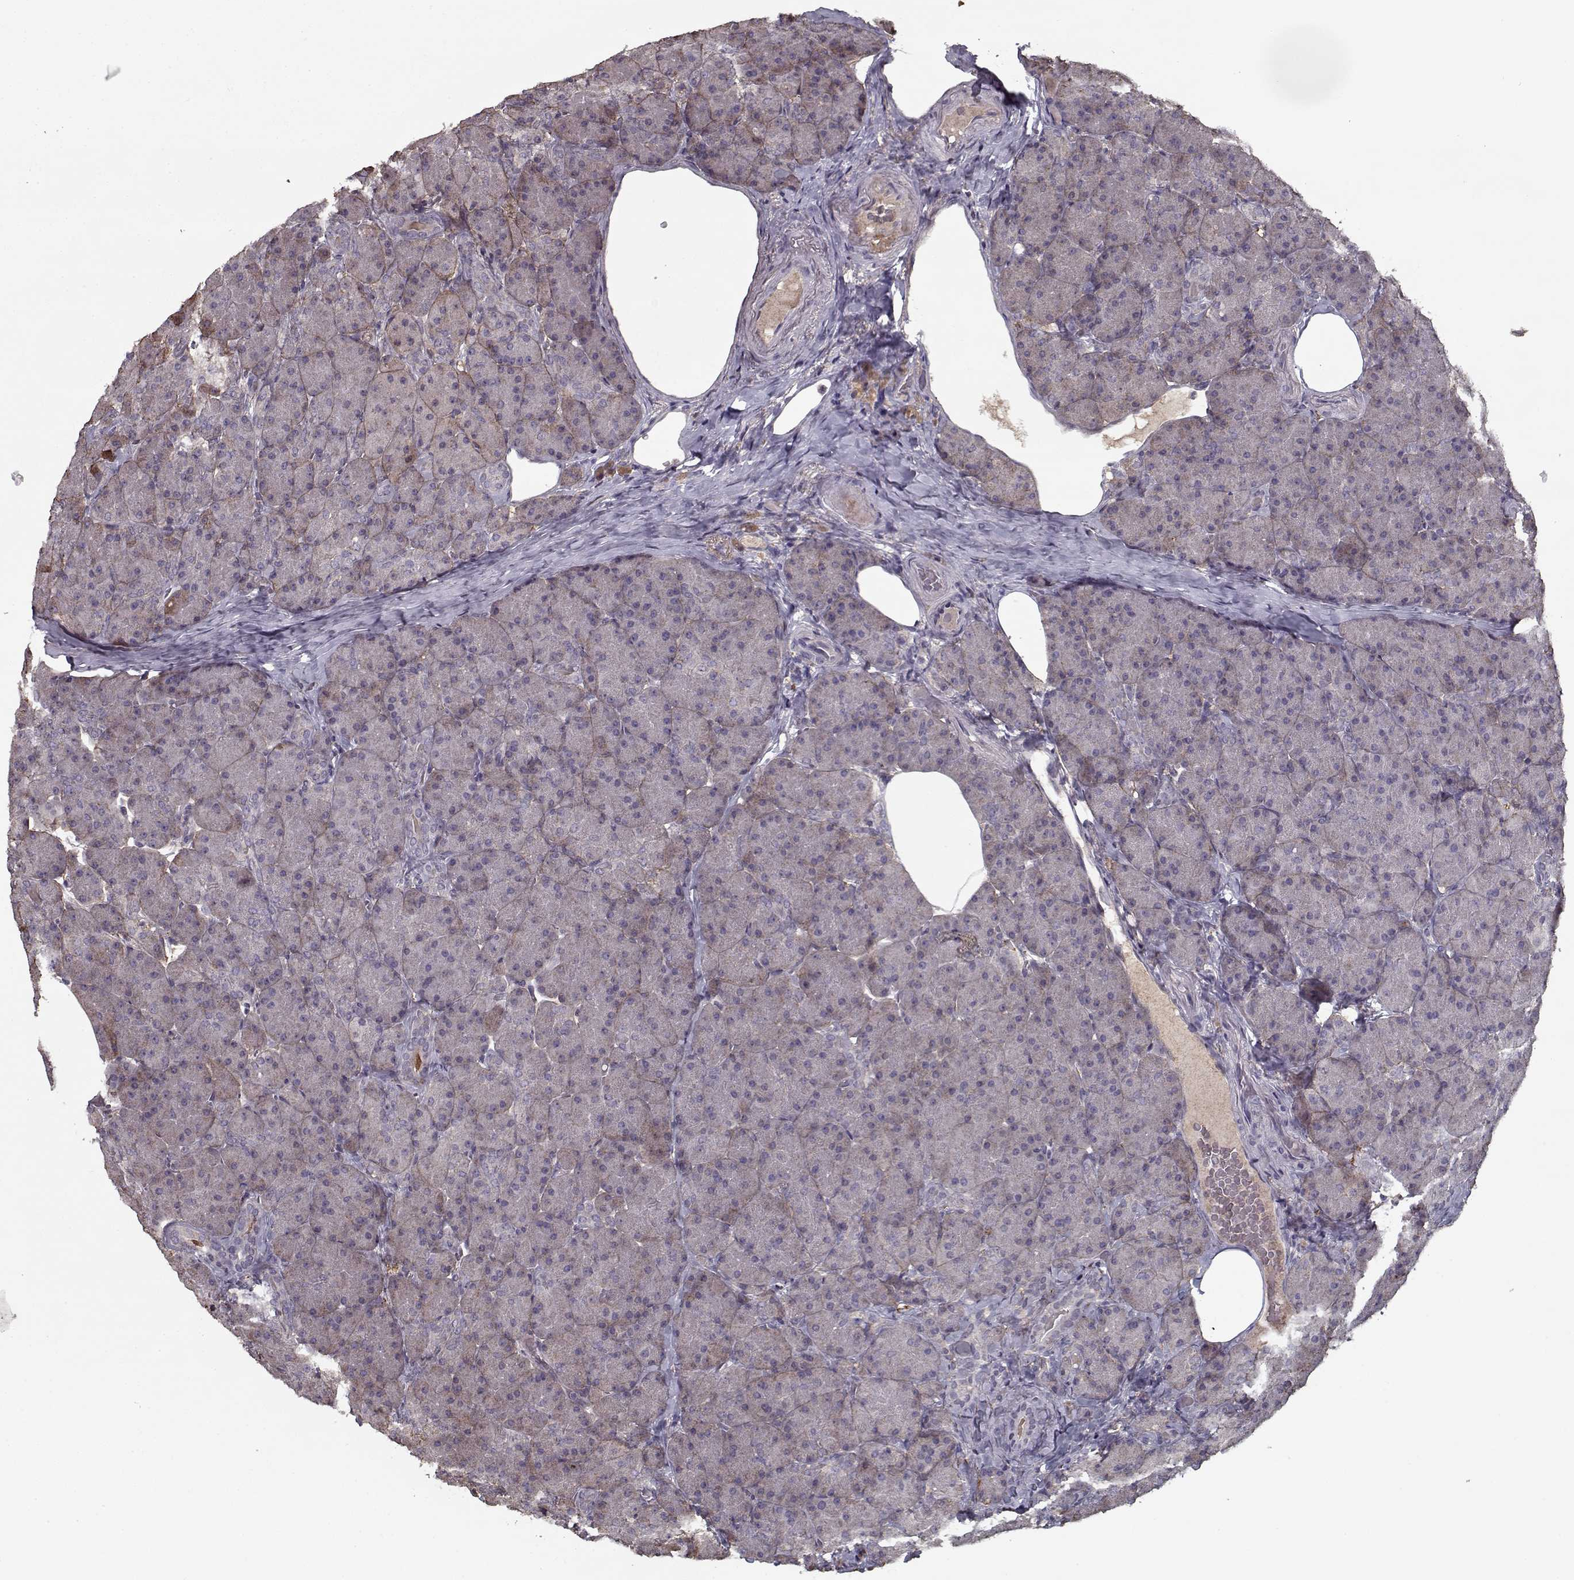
{"staining": {"intensity": "negative", "quantity": "none", "location": "none"}, "tissue": "pancreas", "cell_type": "Exocrine glandular cells", "image_type": "normal", "snomed": [{"axis": "morphology", "description": "Normal tissue, NOS"}, {"axis": "topography", "description": "Pancreas"}], "caption": "An IHC histopathology image of normal pancreas is shown. There is no staining in exocrine glandular cells of pancreas.", "gene": "LAMA2", "patient": {"sex": "male", "age": 57}}